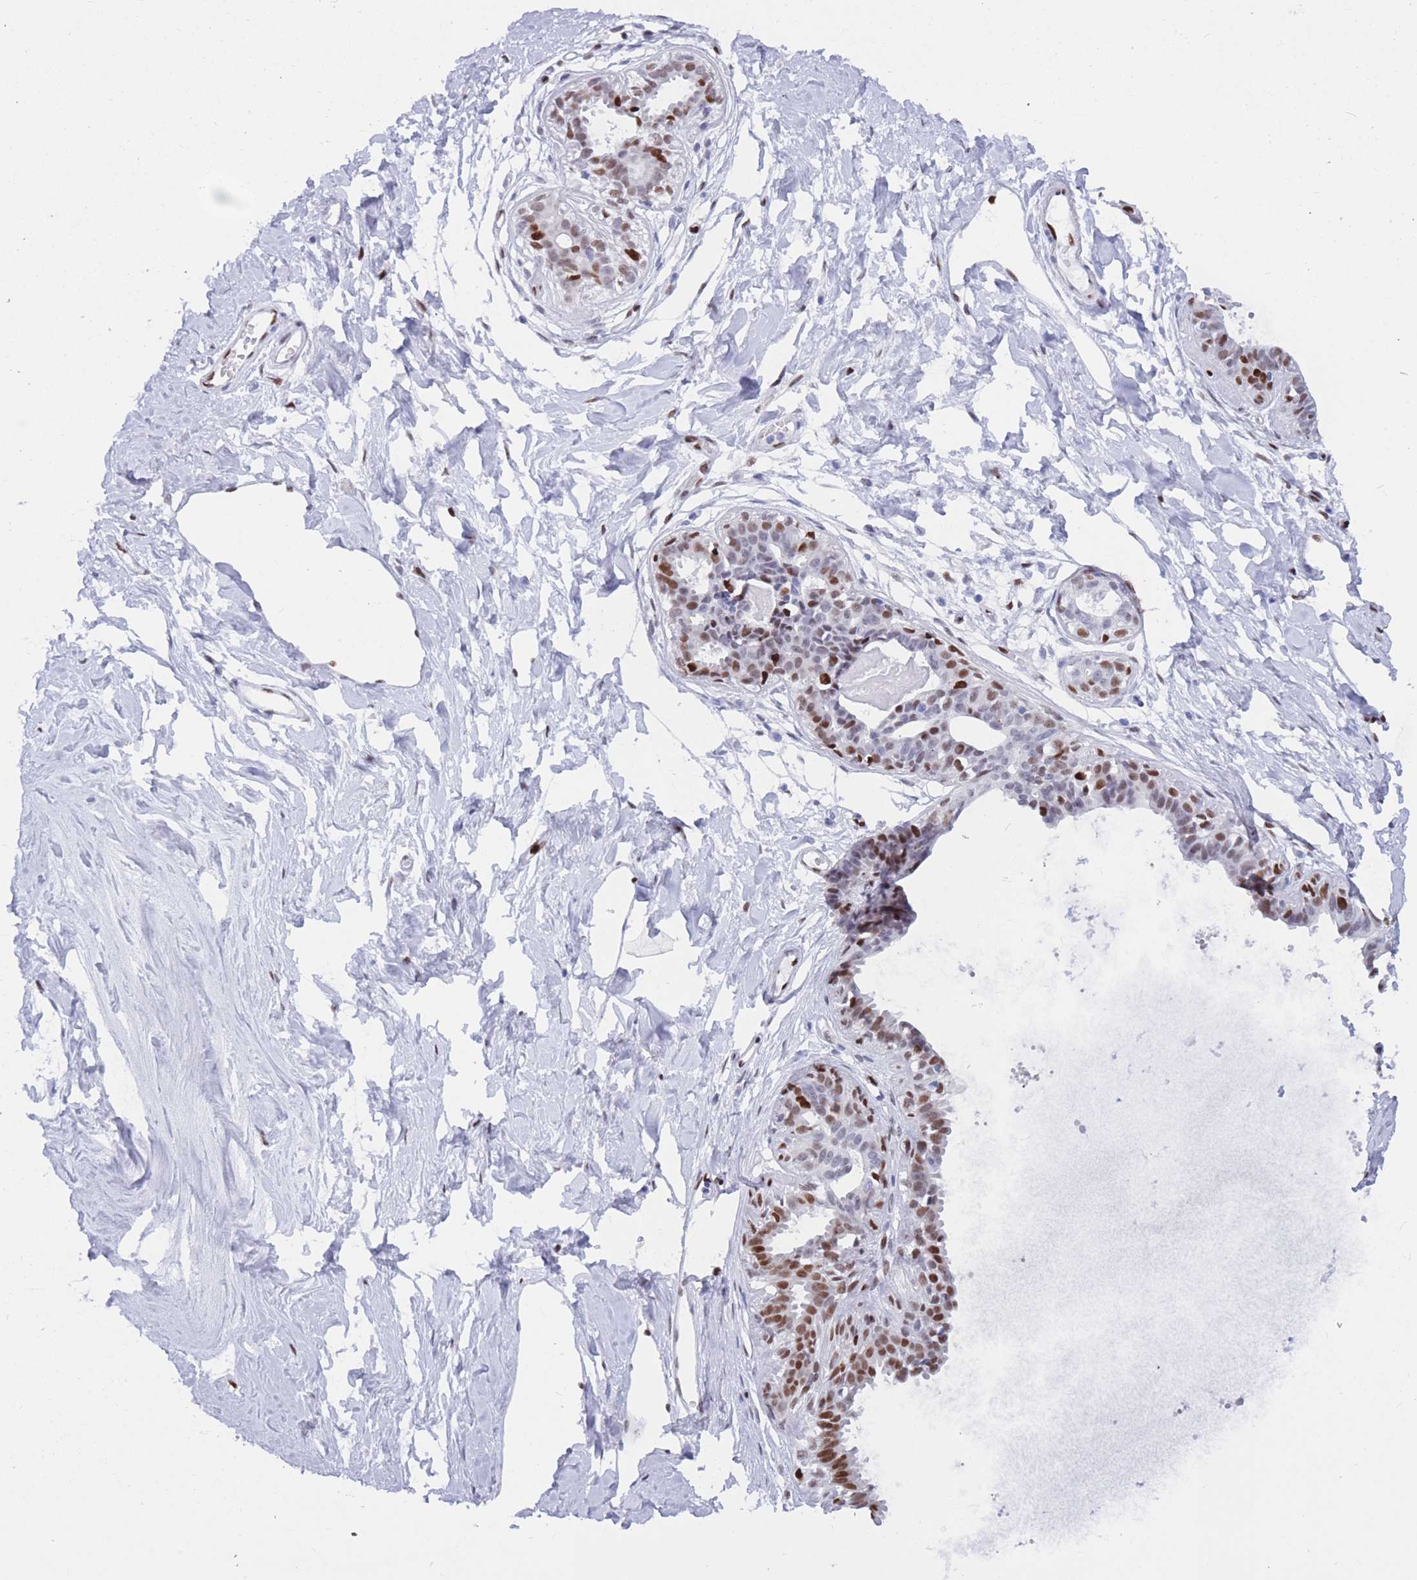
{"staining": {"intensity": "negative", "quantity": "none", "location": "none"}, "tissue": "breast", "cell_type": "Adipocytes", "image_type": "normal", "snomed": [{"axis": "morphology", "description": "Normal tissue, NOS"}, {"axis": "topography", "description": "Breast"}], "caption": "This histopathology image is of unremarkable breast stained with immunohistochemistry (IHC) to label a protein in brown with the nuclei are counter-stained blue. There is no staining in adipocytes. (DAB immunohistochemistry (IHC), high magnification).", "gene": "NASP", "patient": {"sex": "female", "age": 45}}